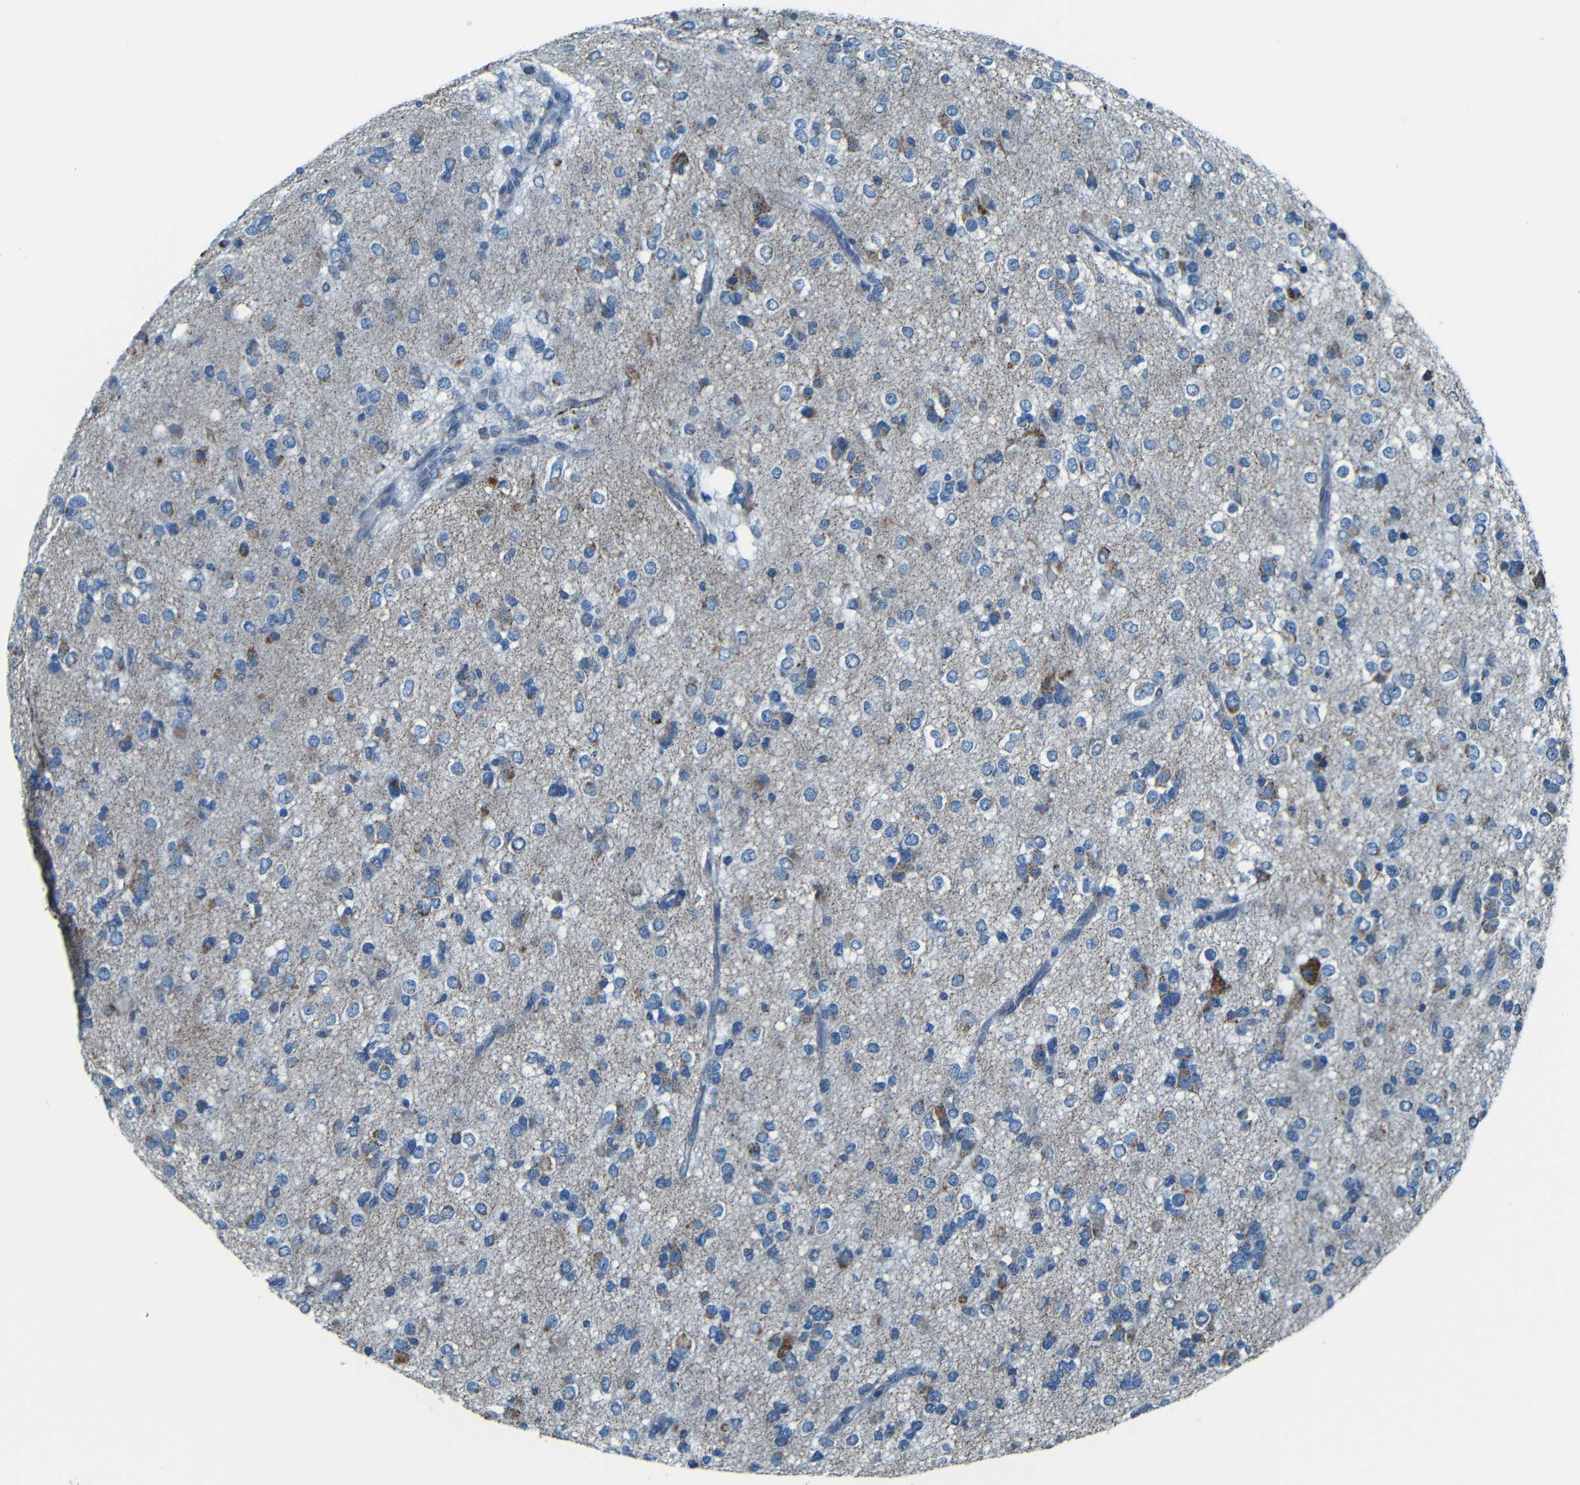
{"staining": {"intensity": "strong", "quantity": "<25%", "location": "cytoplasmic/membranous"}, "tissue": "glioma", "cell_type": "Tumor cells", "image_type": "cancer", "snomed": [{"axis": "morphology", "description": "Glioma, malignant, Low grade"}, {"axis": "topography", "description": "Brain"}], "caption": "Immunohistochemistry (IHC) of human low-grade glioma (malignant) reveals medium levels of strong cytoplasmic/membranous expression in about <25% of tumor cells.", "gene": "WSCD2", "patient": {"sex": "male", "age": 42}}